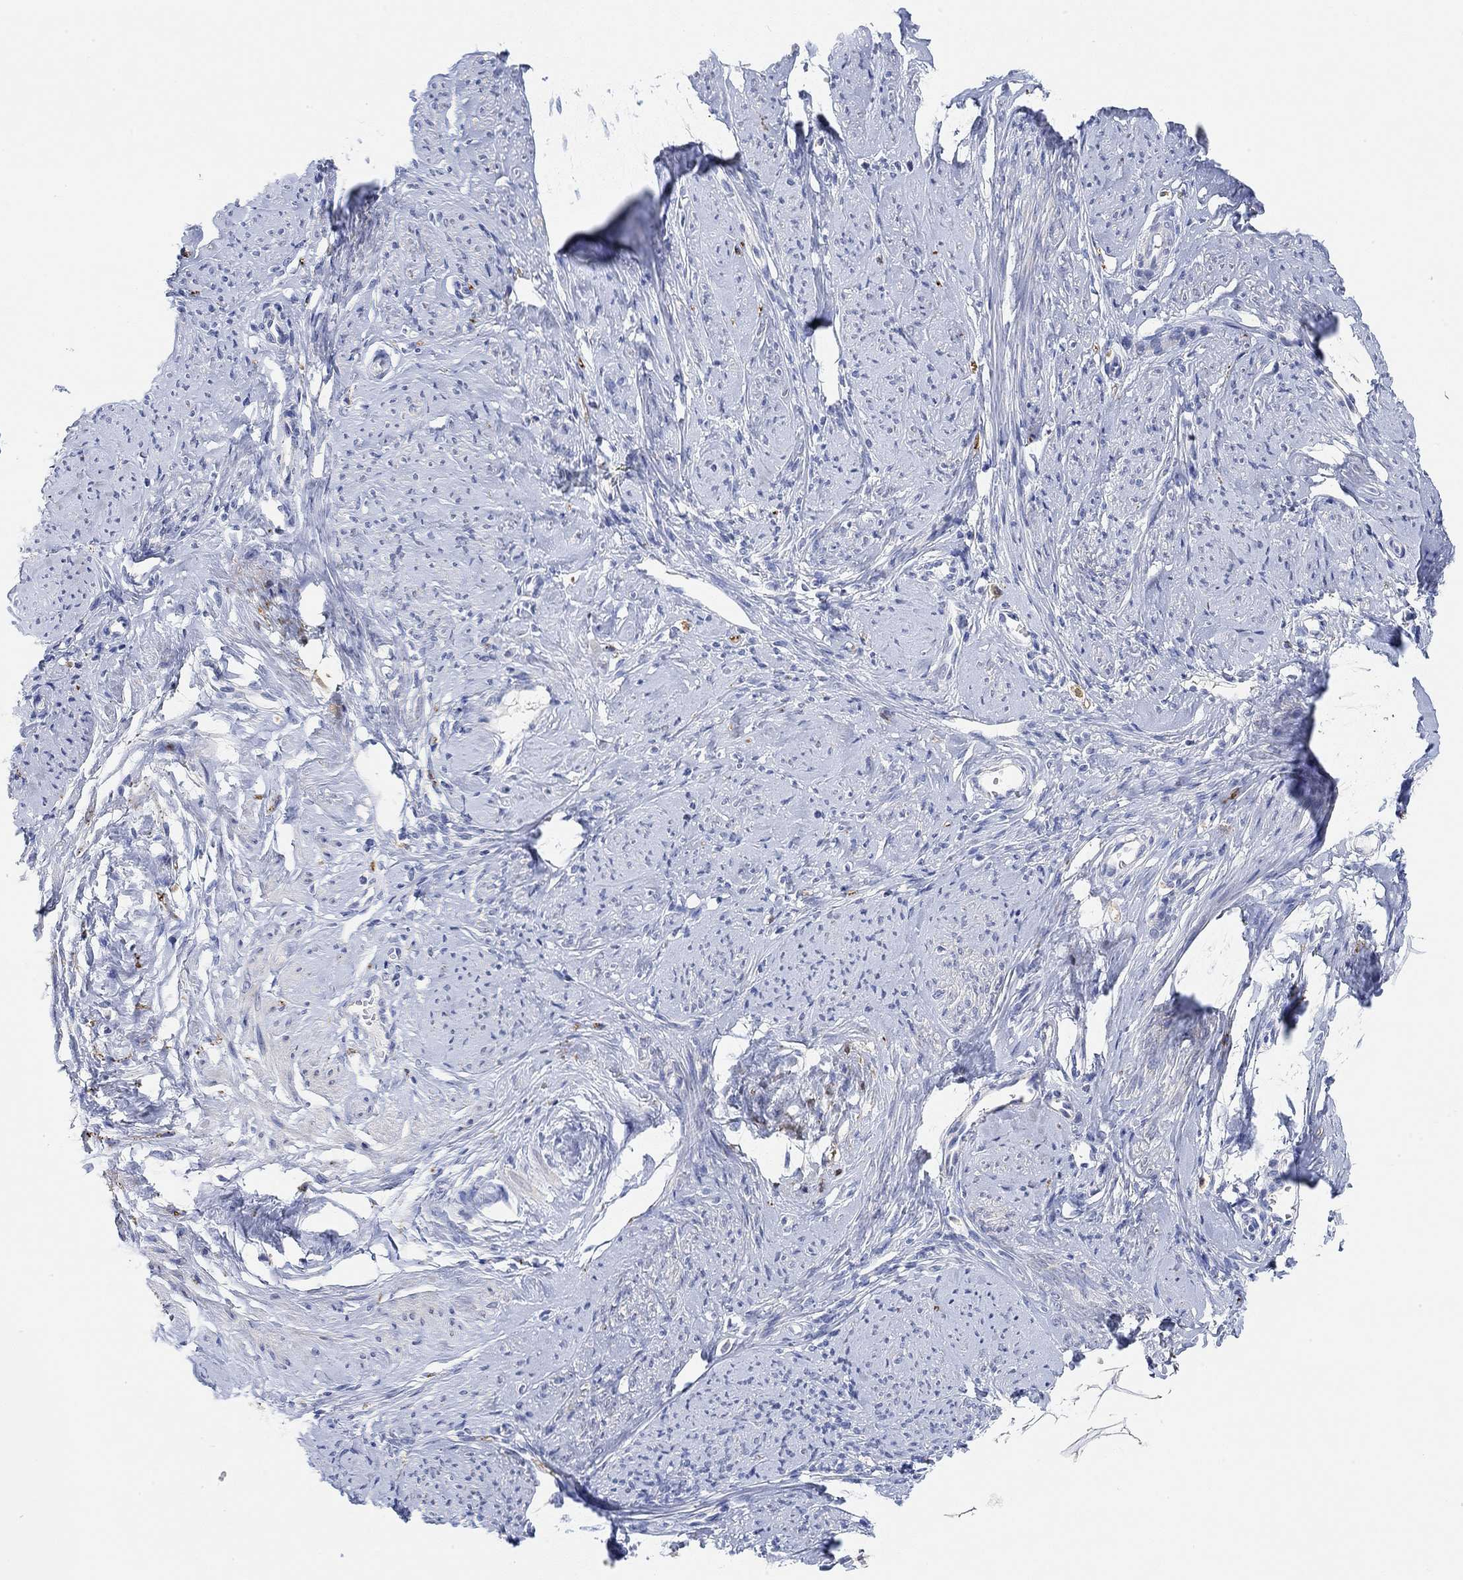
{"staining": {"intensity": "negative", "quantity": "none", "location": "none"}, "tissue": "smooth muscle", "cell_type": "Smooth muscle cells", "image_type": "normal", "snomed": [{"axis": "morphology", "description": "Normal tissue, NOS"}, {"axis": "topography", "description": "Smooth muscle"}], "caption": "High magnification brightfield microscopy of benign smooth muscle stained with DAB (3,3'-diaminobenzidine) (brown) and counterstained with hematoxylin (blue): smooth muscle cells show no significant positivity. (Stains: DAB immunohistochemistry with hematoxylin counter stain, Microscopy: brightfield microscopy at high magnification).", "gene": "VAT1L", "patient": {"sex": "female", "age": 48}}